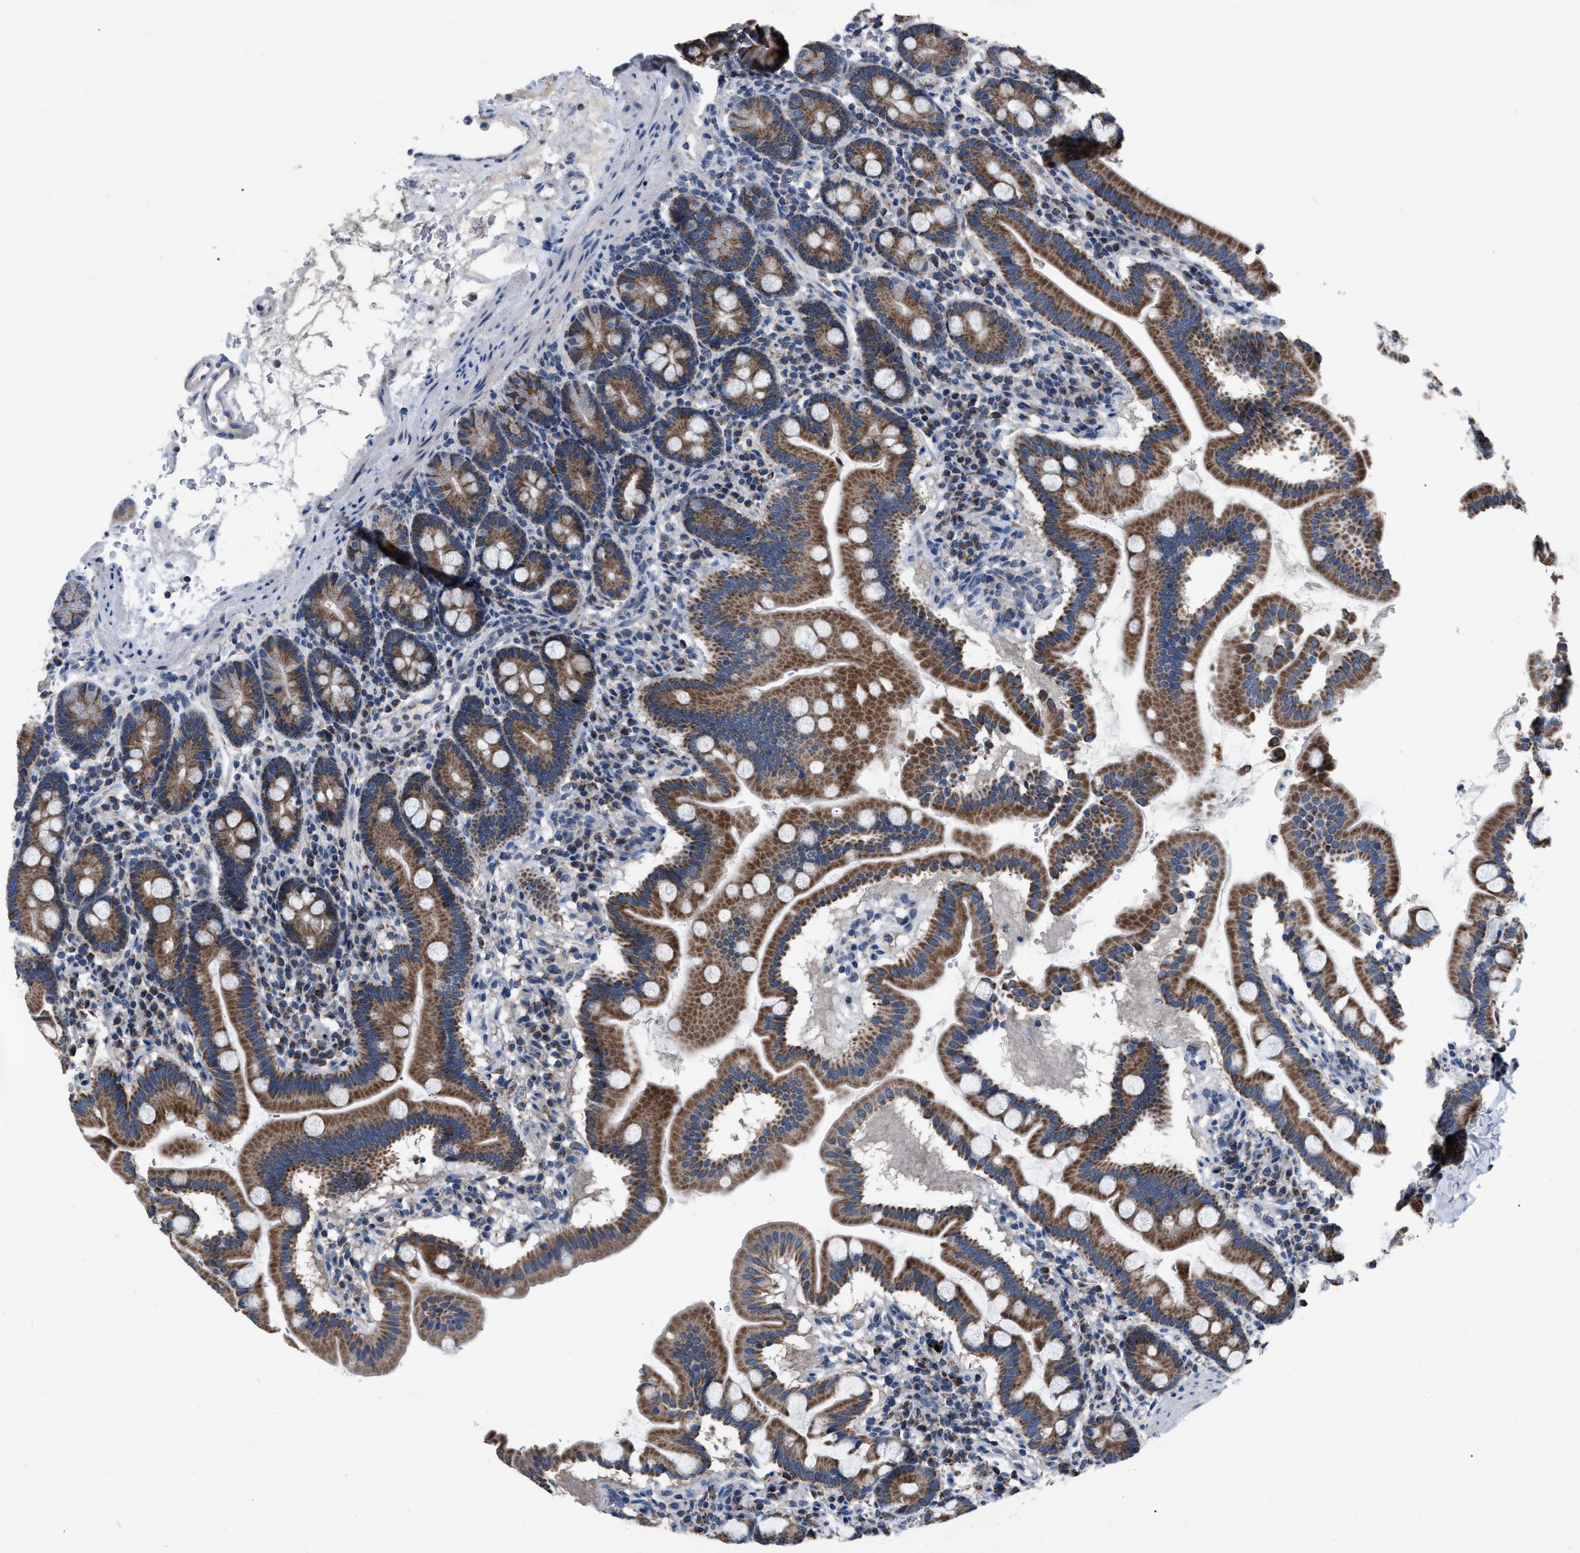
{"staining": {"intensity": "strong", "quantity": ">75%", "location": "cytoplasmic/membranous"}, "tissue": "duodenum", "cell_type": "Glandular cells", "image_type": "normal", "snomed": [{"axis": "morphology", "description": "Normal tissue, NOS"}, {"axis": "topography", "description": "Duodenum"}], "caption": "Duodenum stained for a protein (brown) reveals strong cytoplasmic/membranous positive staining in approximately >75% of glandular cells.", "gene": "DDX56", "patient": {"sex": "male", "age": 50}}